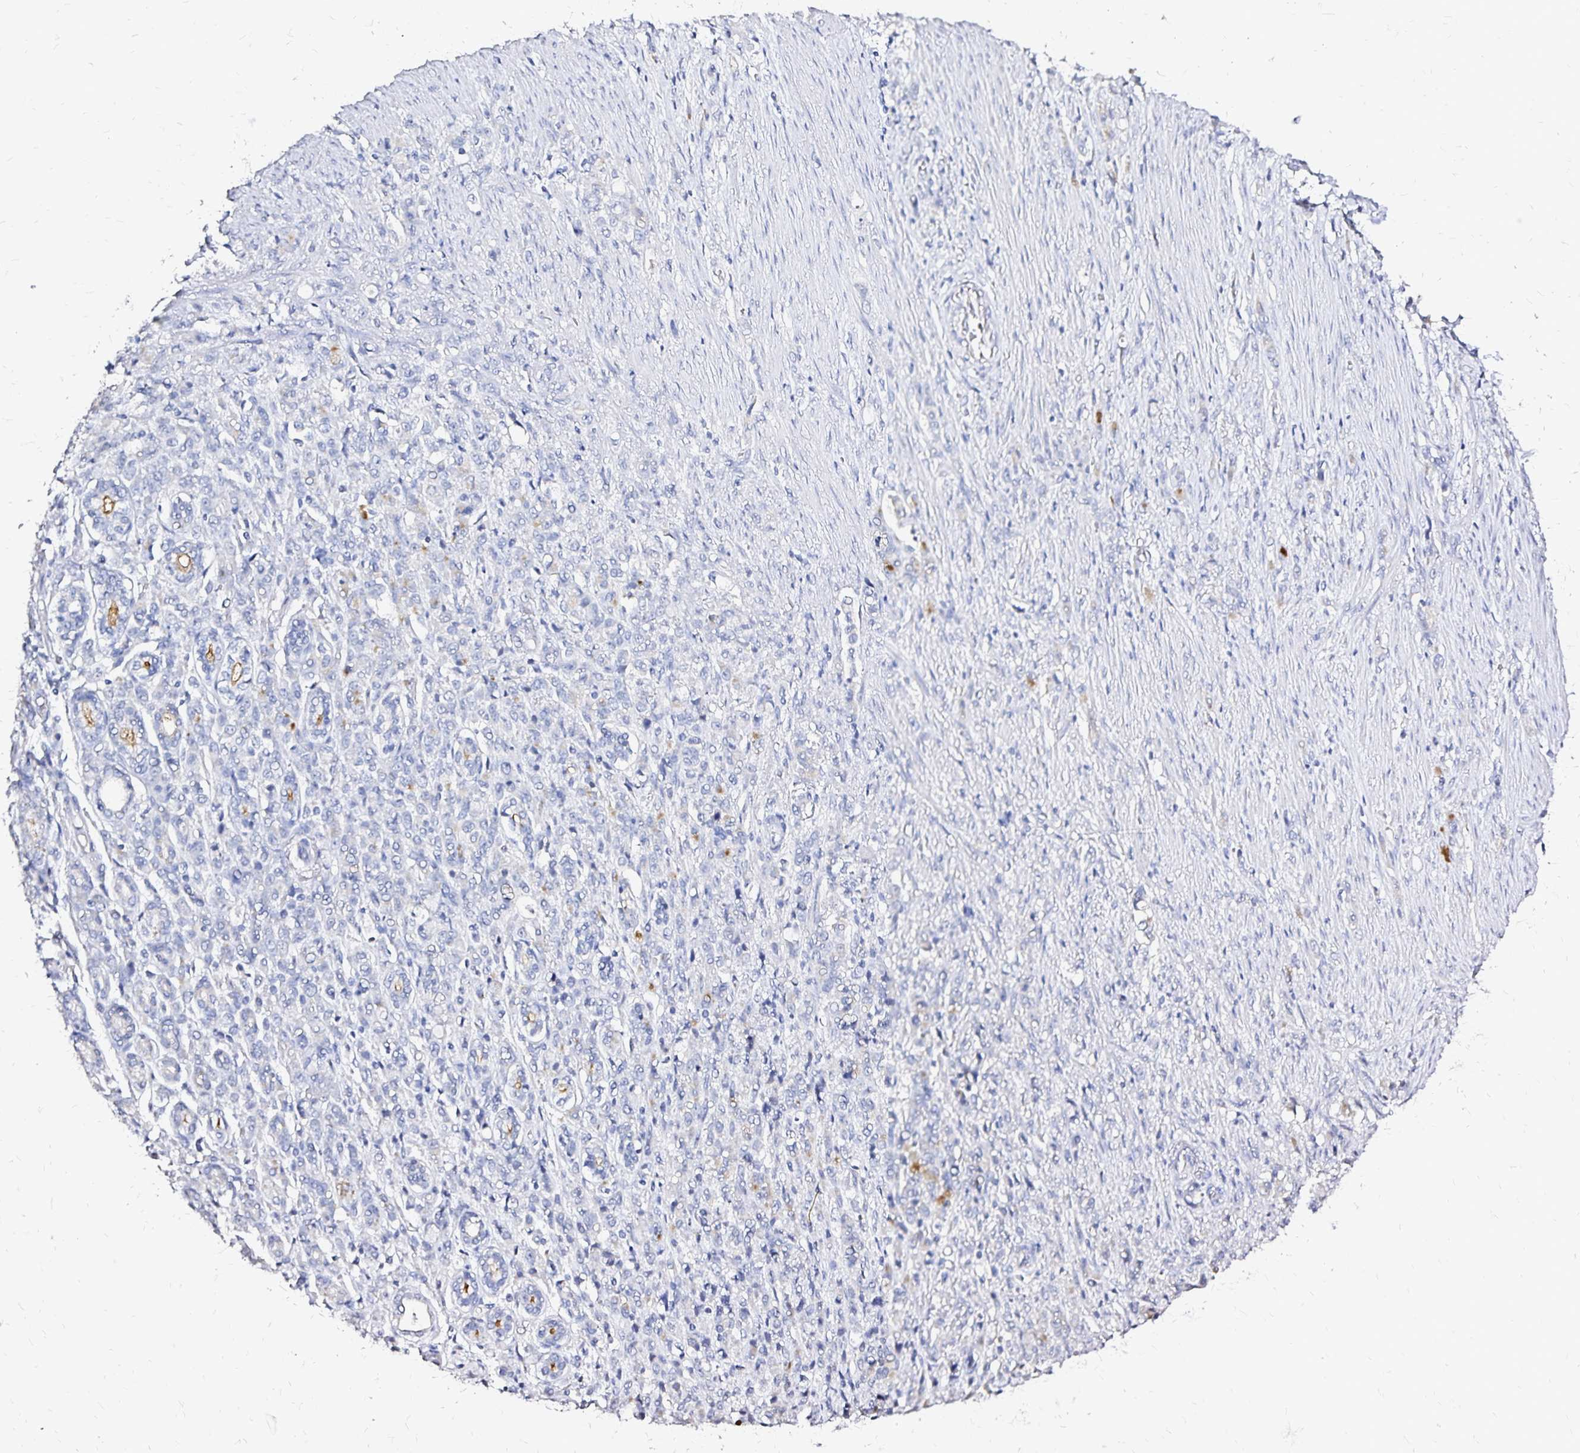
{"staining": {"intensity": "weak", "quantity": "<25%", "location": "cytoplasmic/membranous"}, "tissue": "stomach cancer", "cell_type": "Tumor cells", "image_type": "cancer", "snomed": [{"axis": "morphology", "description": "Adenocarcinoma, NOS"}, {"axis": "topography", "description": "Stomach"}], "caption": "The image exhibits no significant staining in tumor cells of stomach cancer (adenocarcinoma).", "gene": "SLC5A1", "patient": {"sex": "female", "age": 79}}